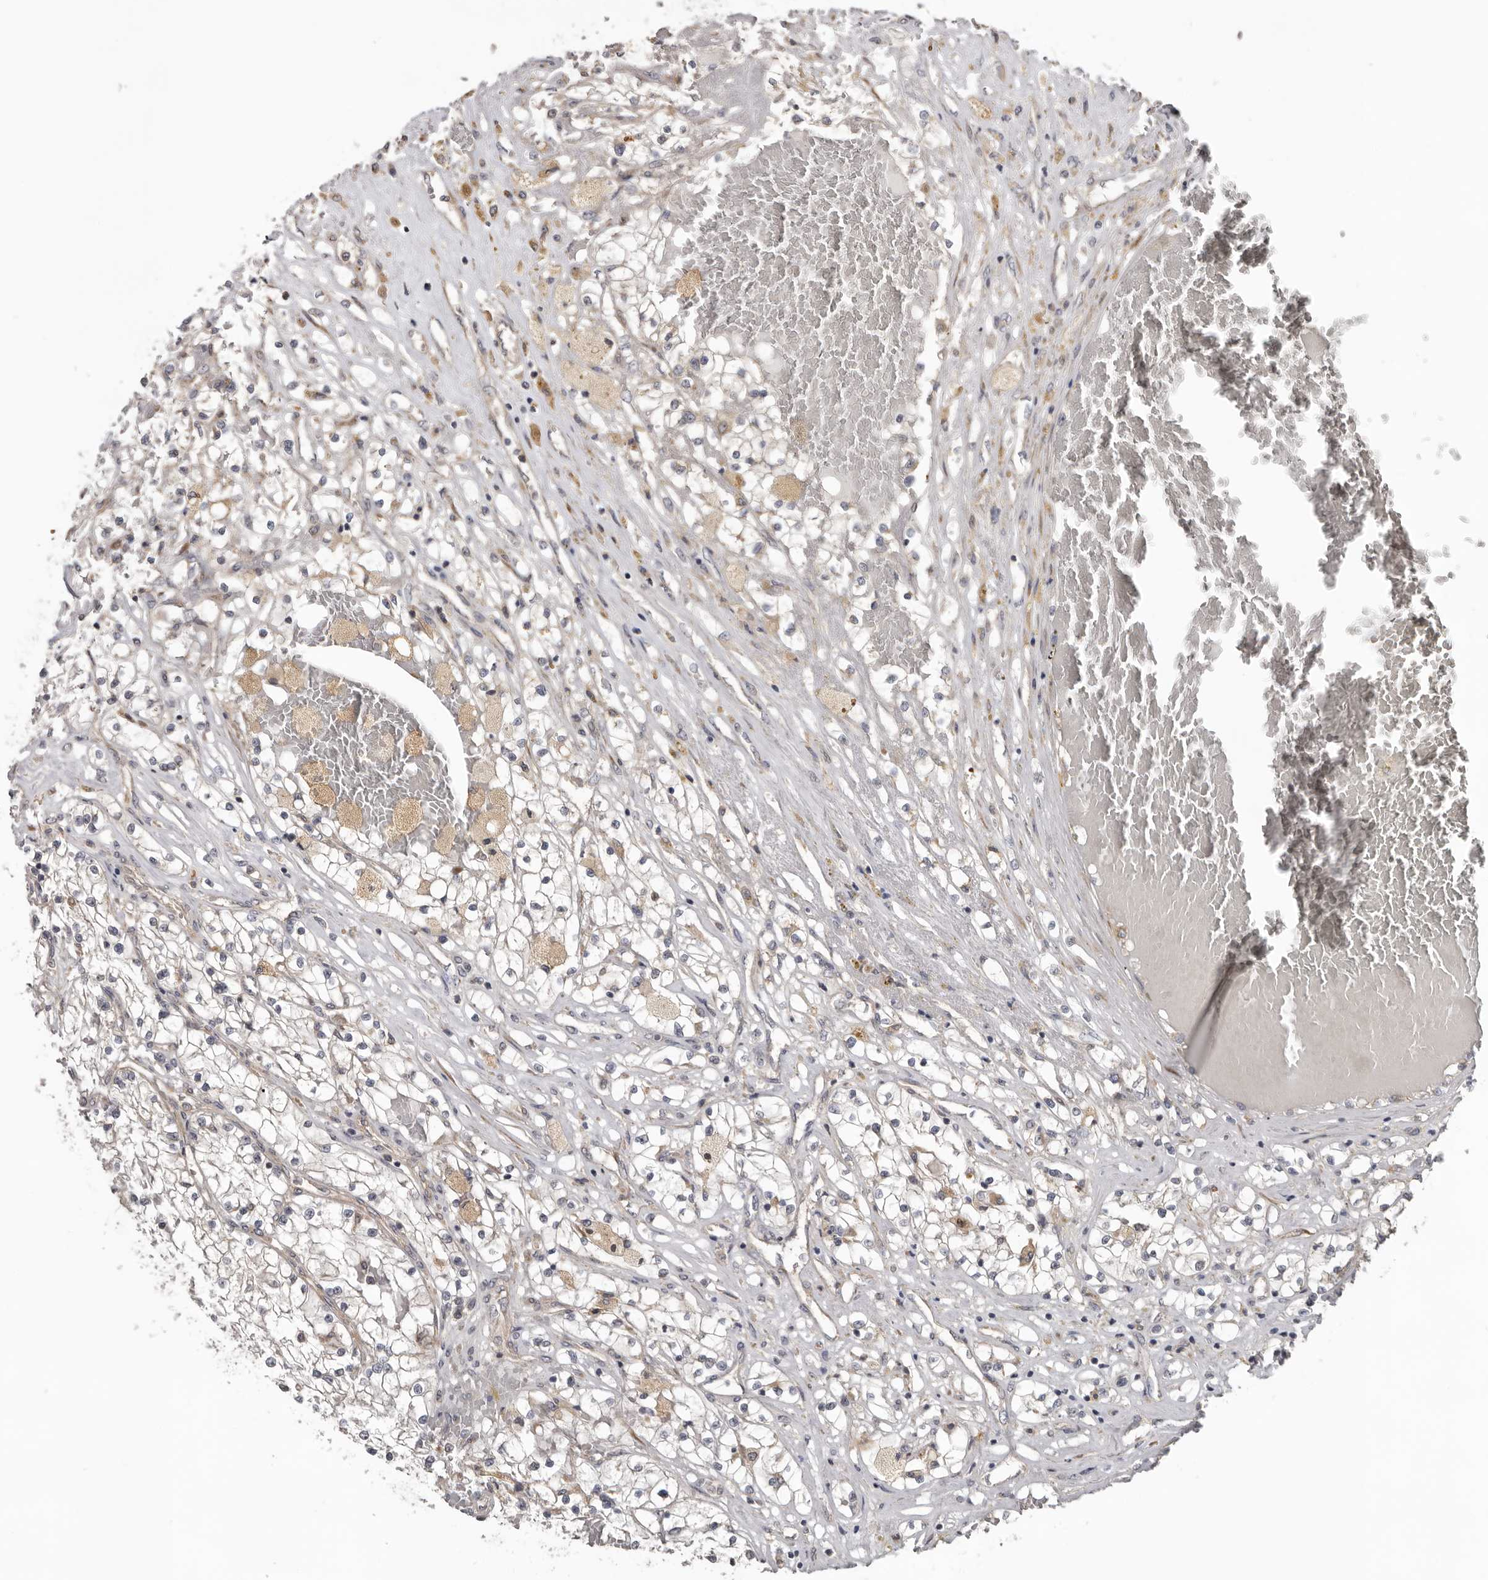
{"staining": {"intensity": "weak", "quantity": "<25%", "location": "cytoplasmic/membranous"}, "tissue": "renal cancer", "cell_type": "Tumor cells", "image_type": "cancer", "snomed": [{"axis": "morphology", "description": "Normal tissue, NOS"}, {"axis": "morphology", "description": "Adenocarcinoma, NOS"}, {"axis": "topography", "description": "Kidney"}], "caption": "This is a micrograph of IHC staining of renal cancer (adenocarcinoma), which shows no positivity in tumor cells.", "gene": "HINT3", "patient": {"sex": "male", "age": 68}}